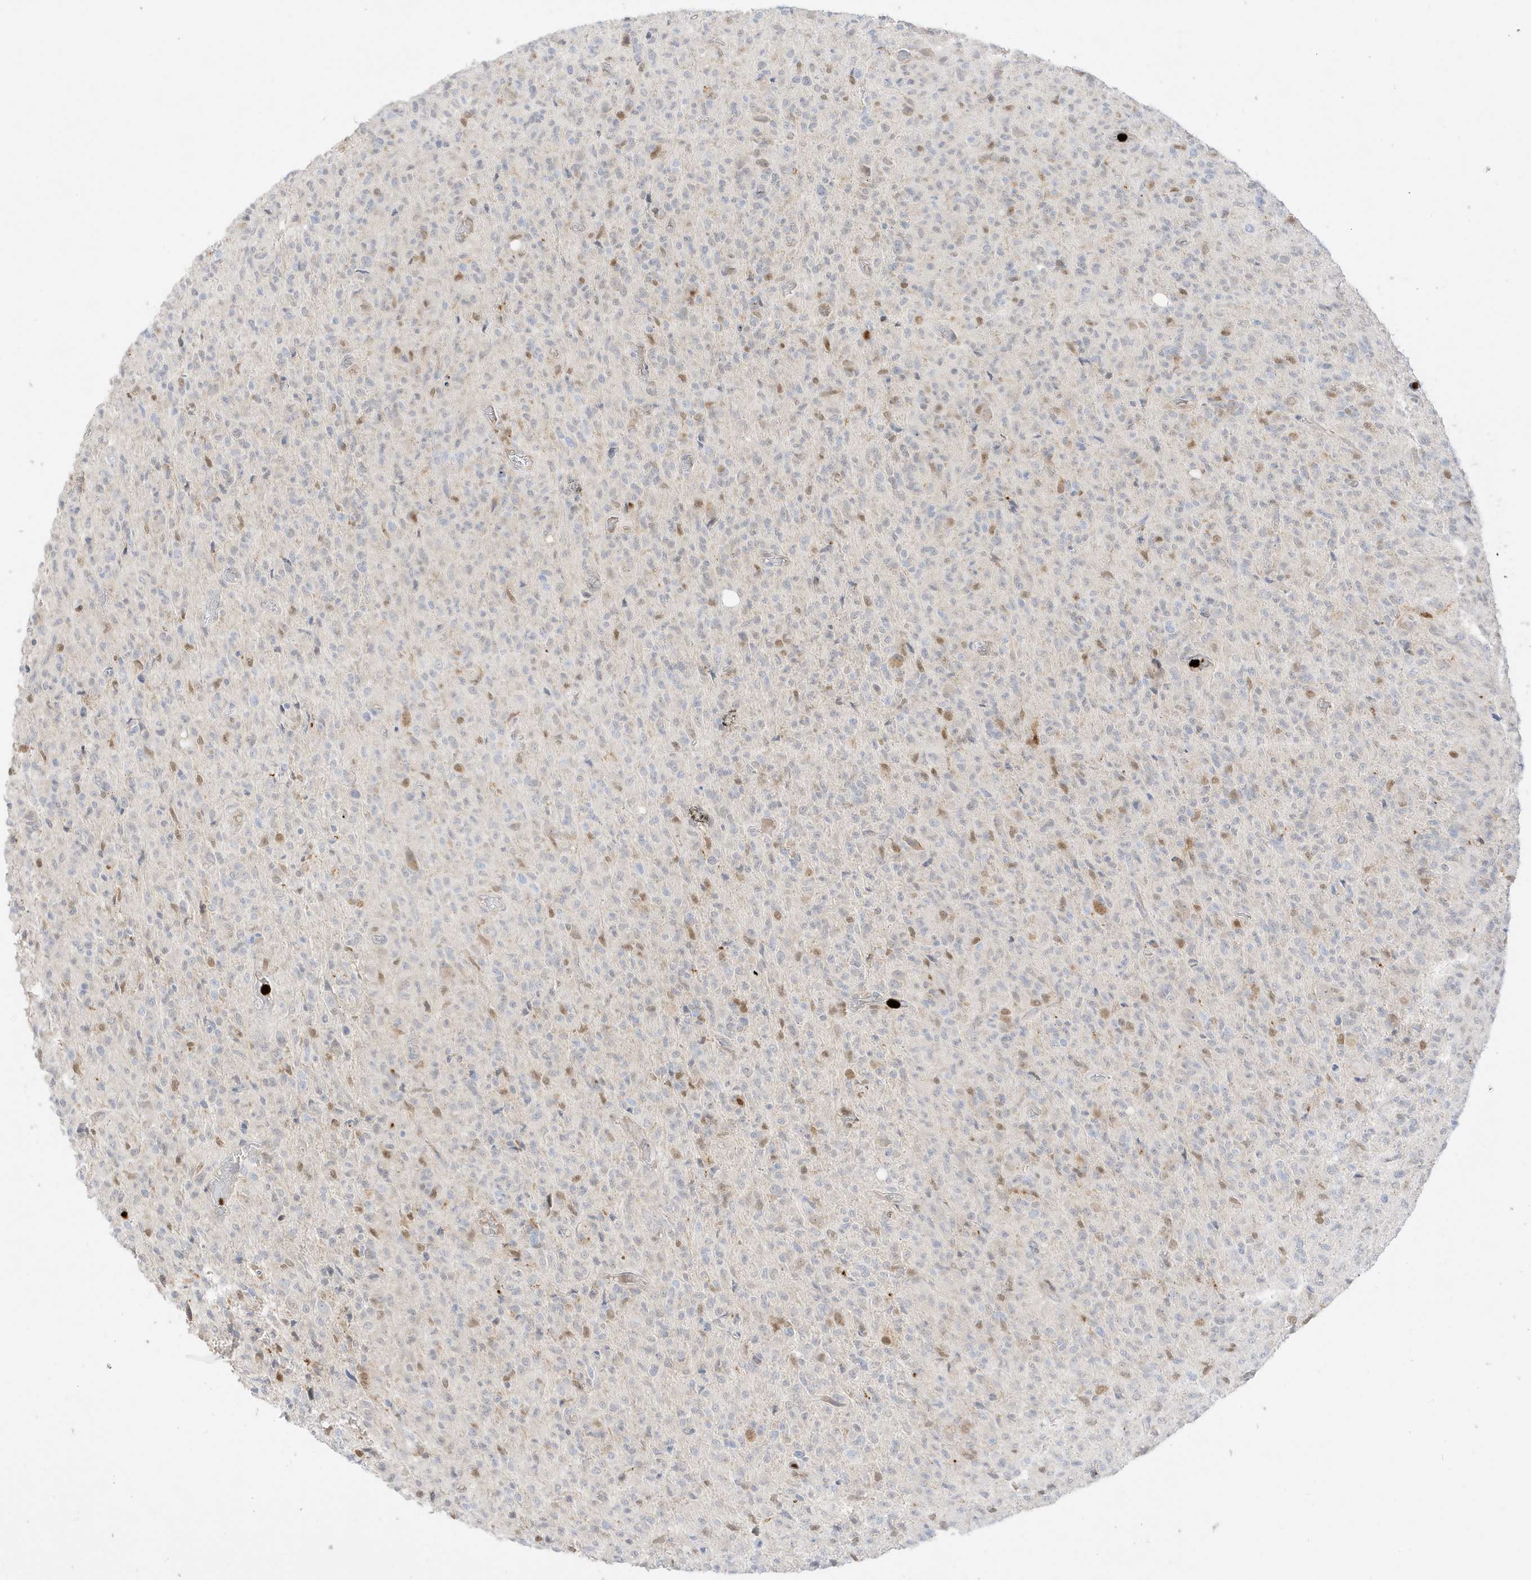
{"staining": {"intensity": "weak", "quantity": "<25%", "location": "nuclear"}, "tissue": "glioma", "cell_type": "Tumor cells", "image_type": "cancer", "snomed": [{"axis": "morphology", "description": "Glioma, malignant, High grade"}, {"axis": "topography", "description": "Brain"}], "caption": "A high-resolution image shows IHC staining of glioma, which shows no significant expression in tumor cells.", "gene": "GCA", "patient": {"sex": "female", "age": 57}}